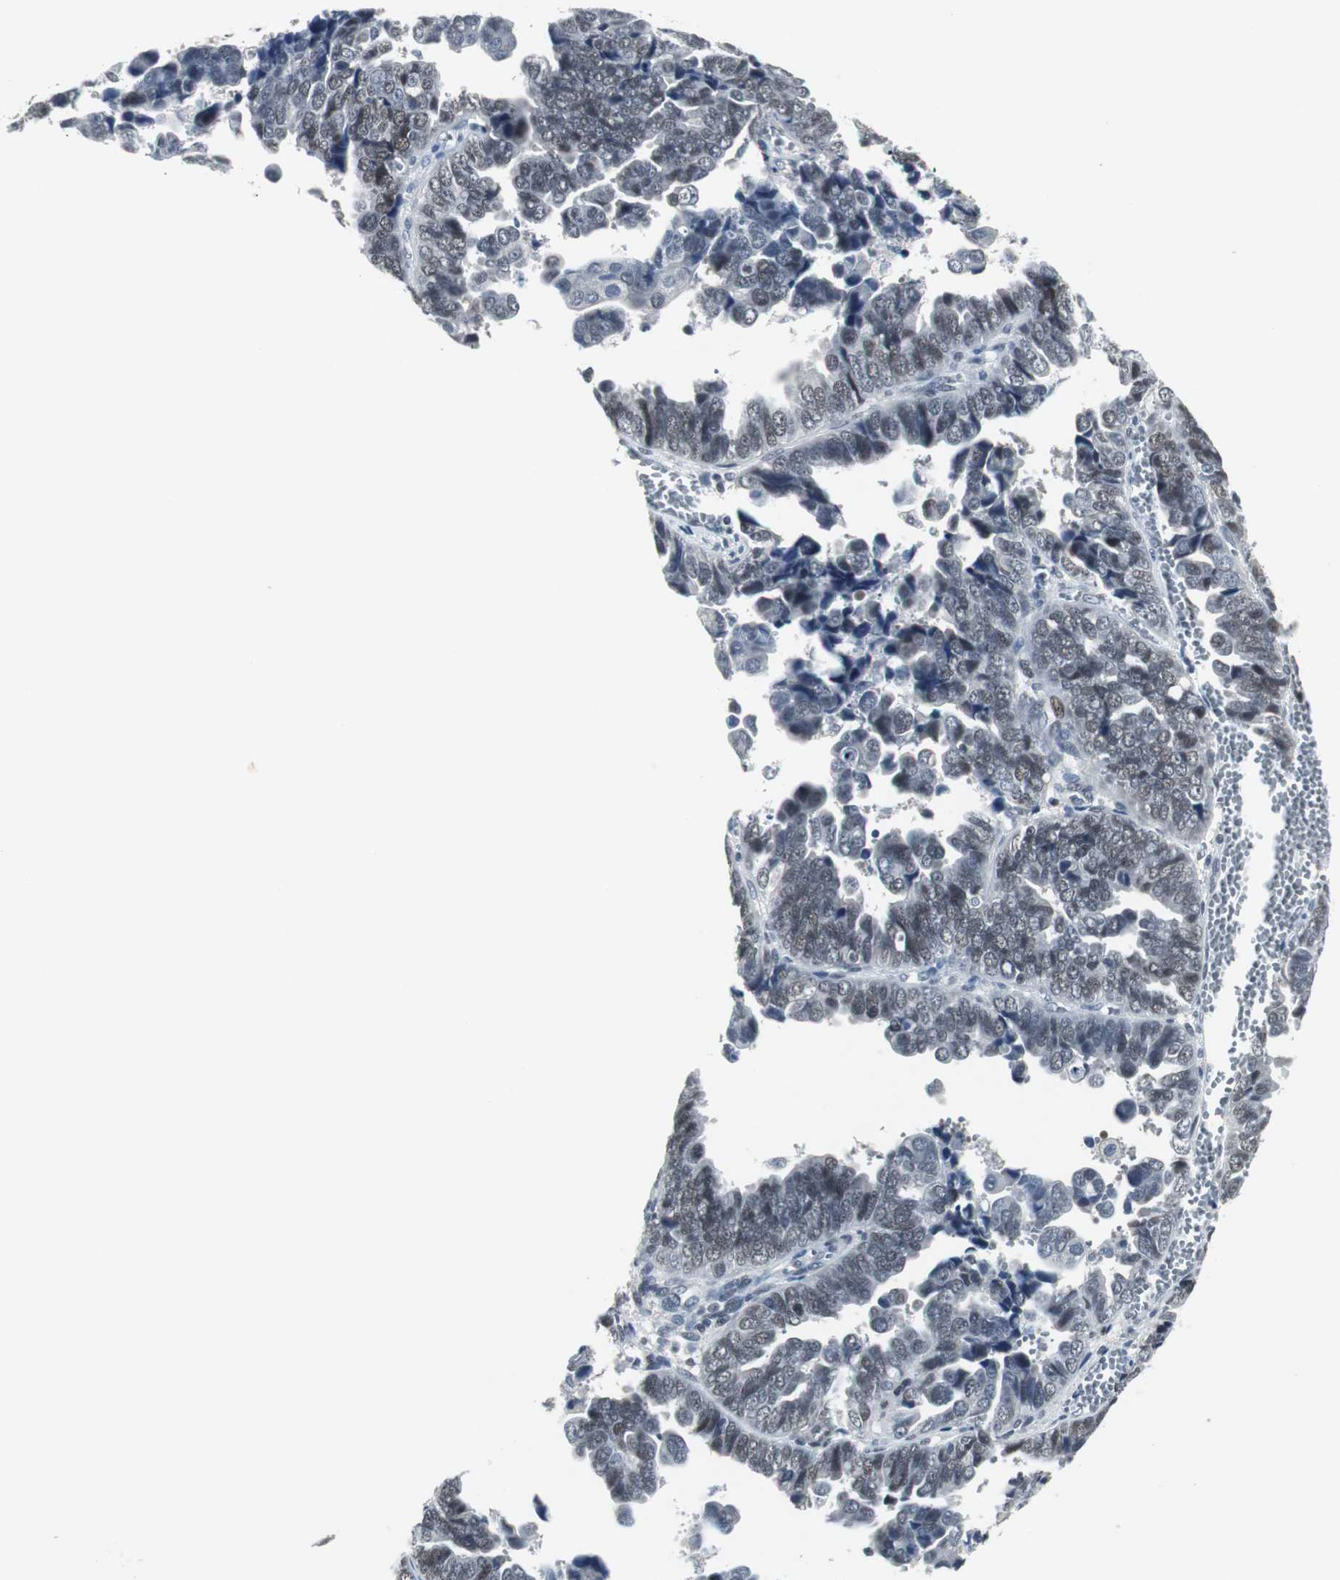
{"staining": {"intensity": "weak", "quantity": ">75%", "location": "nuclear"}, "tissue": "endometrial cancer", "cell_type": "Tumor cells", "image_type": "cancer", "snomed": [{"axis": "morphology", "description": "Adenocarcinoma, NOS"}, {"axis": "topography", "description": "Endometrium"}], "caption": "A brown stain highlights weak nuclear staining of a protein in endometrial adenocarcinoma tumor cells.", "gene": "ELK1", "patient": {"sex": "female", "age": 75}}